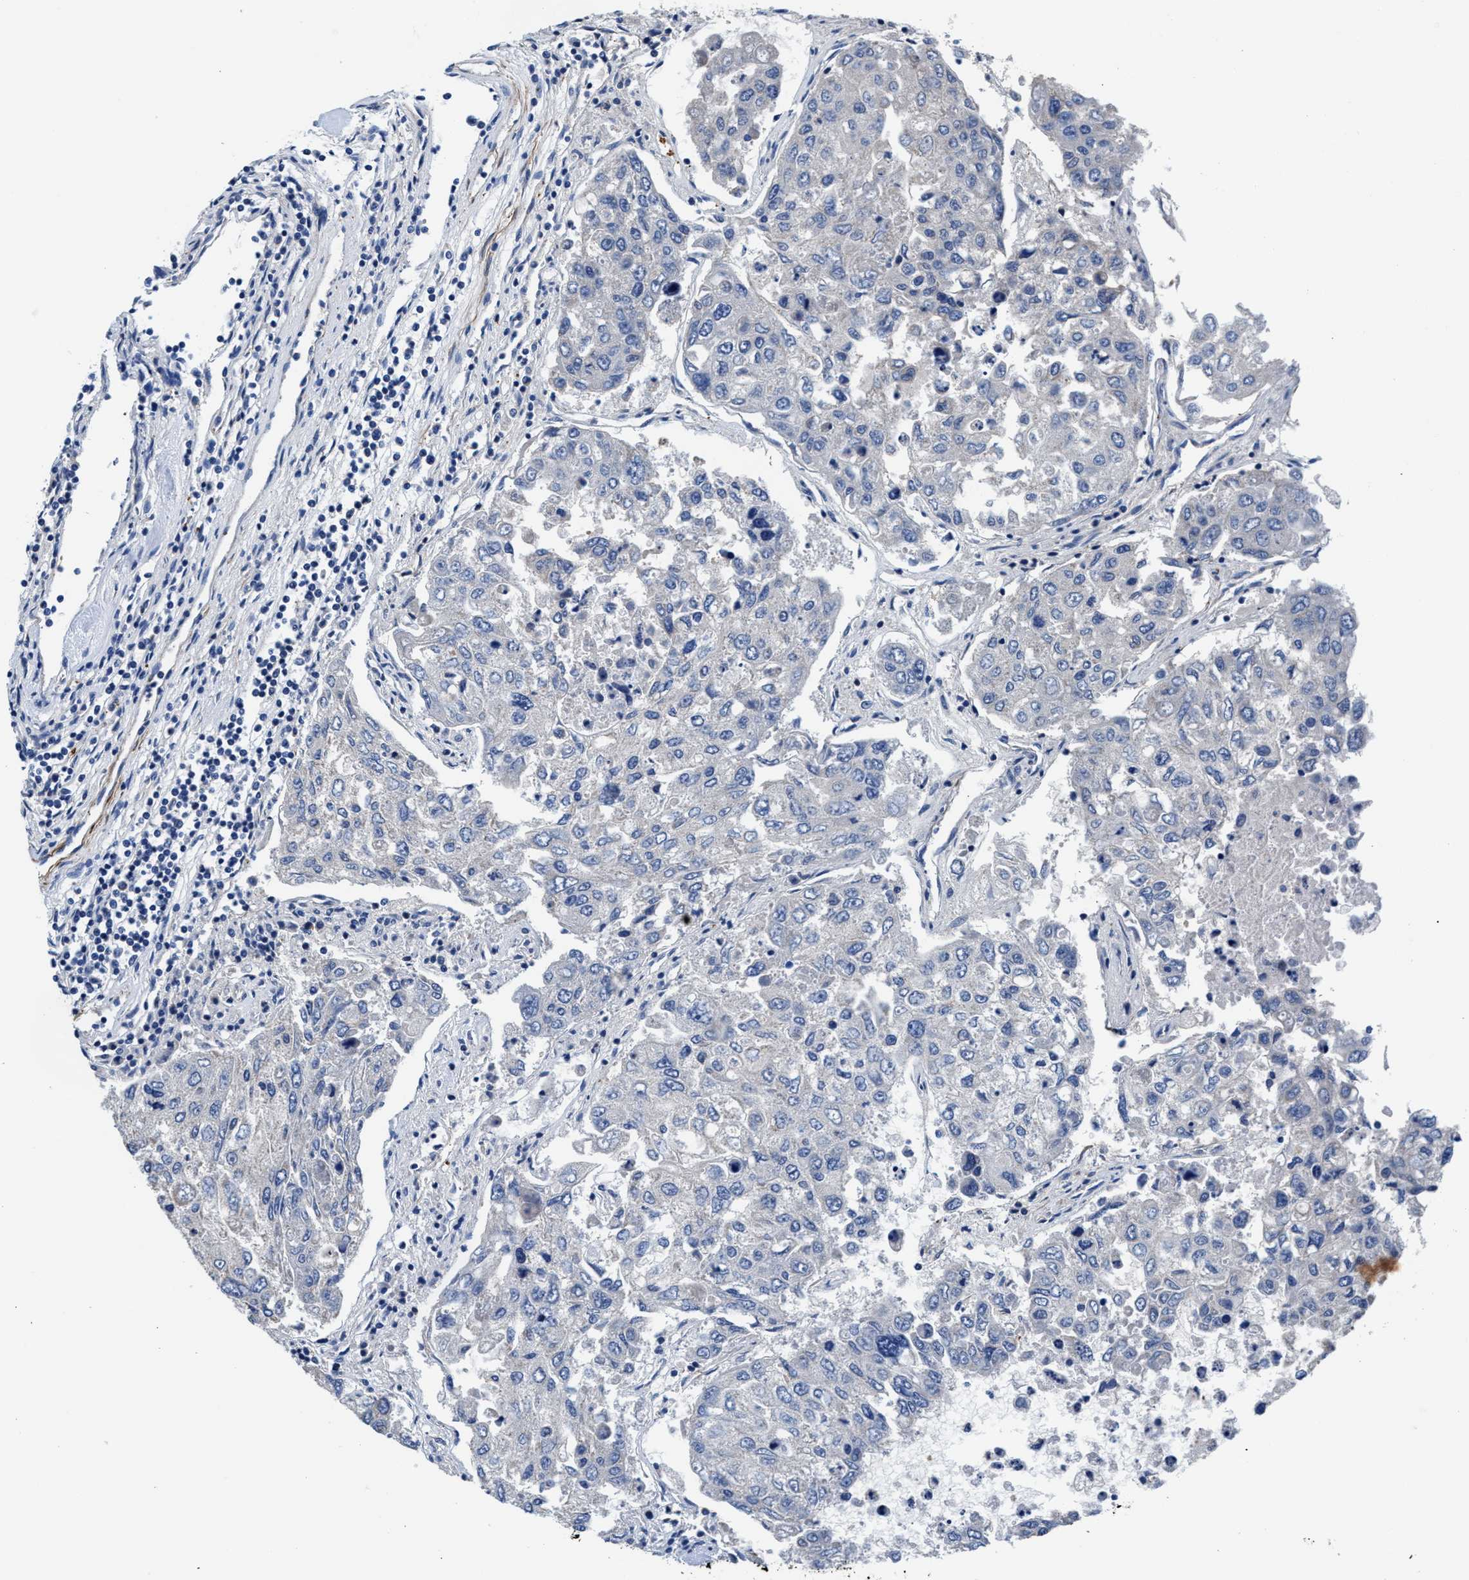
{"staining": {"intensity": "negative", "quantity": "none", "location": "none"}, "tissue": "urothelial cancer", "cell_type": "Tumor cells", "image_type": "cancer", "snomed": [{"axis": "morphology", "description": "Urothelial carcinoma, High grade"}, {"axis": "topography", "description": "Lymph node"}, {"axis": "topography", "description": "Urinary bladder"}], "caption": "Immunohistochemistry (IHC) of urothelial carcinoma (high-grade) exhibits no staining in tumor cells.", "gene": "PARG", "patient": {"sex": "male", "age": 51}}